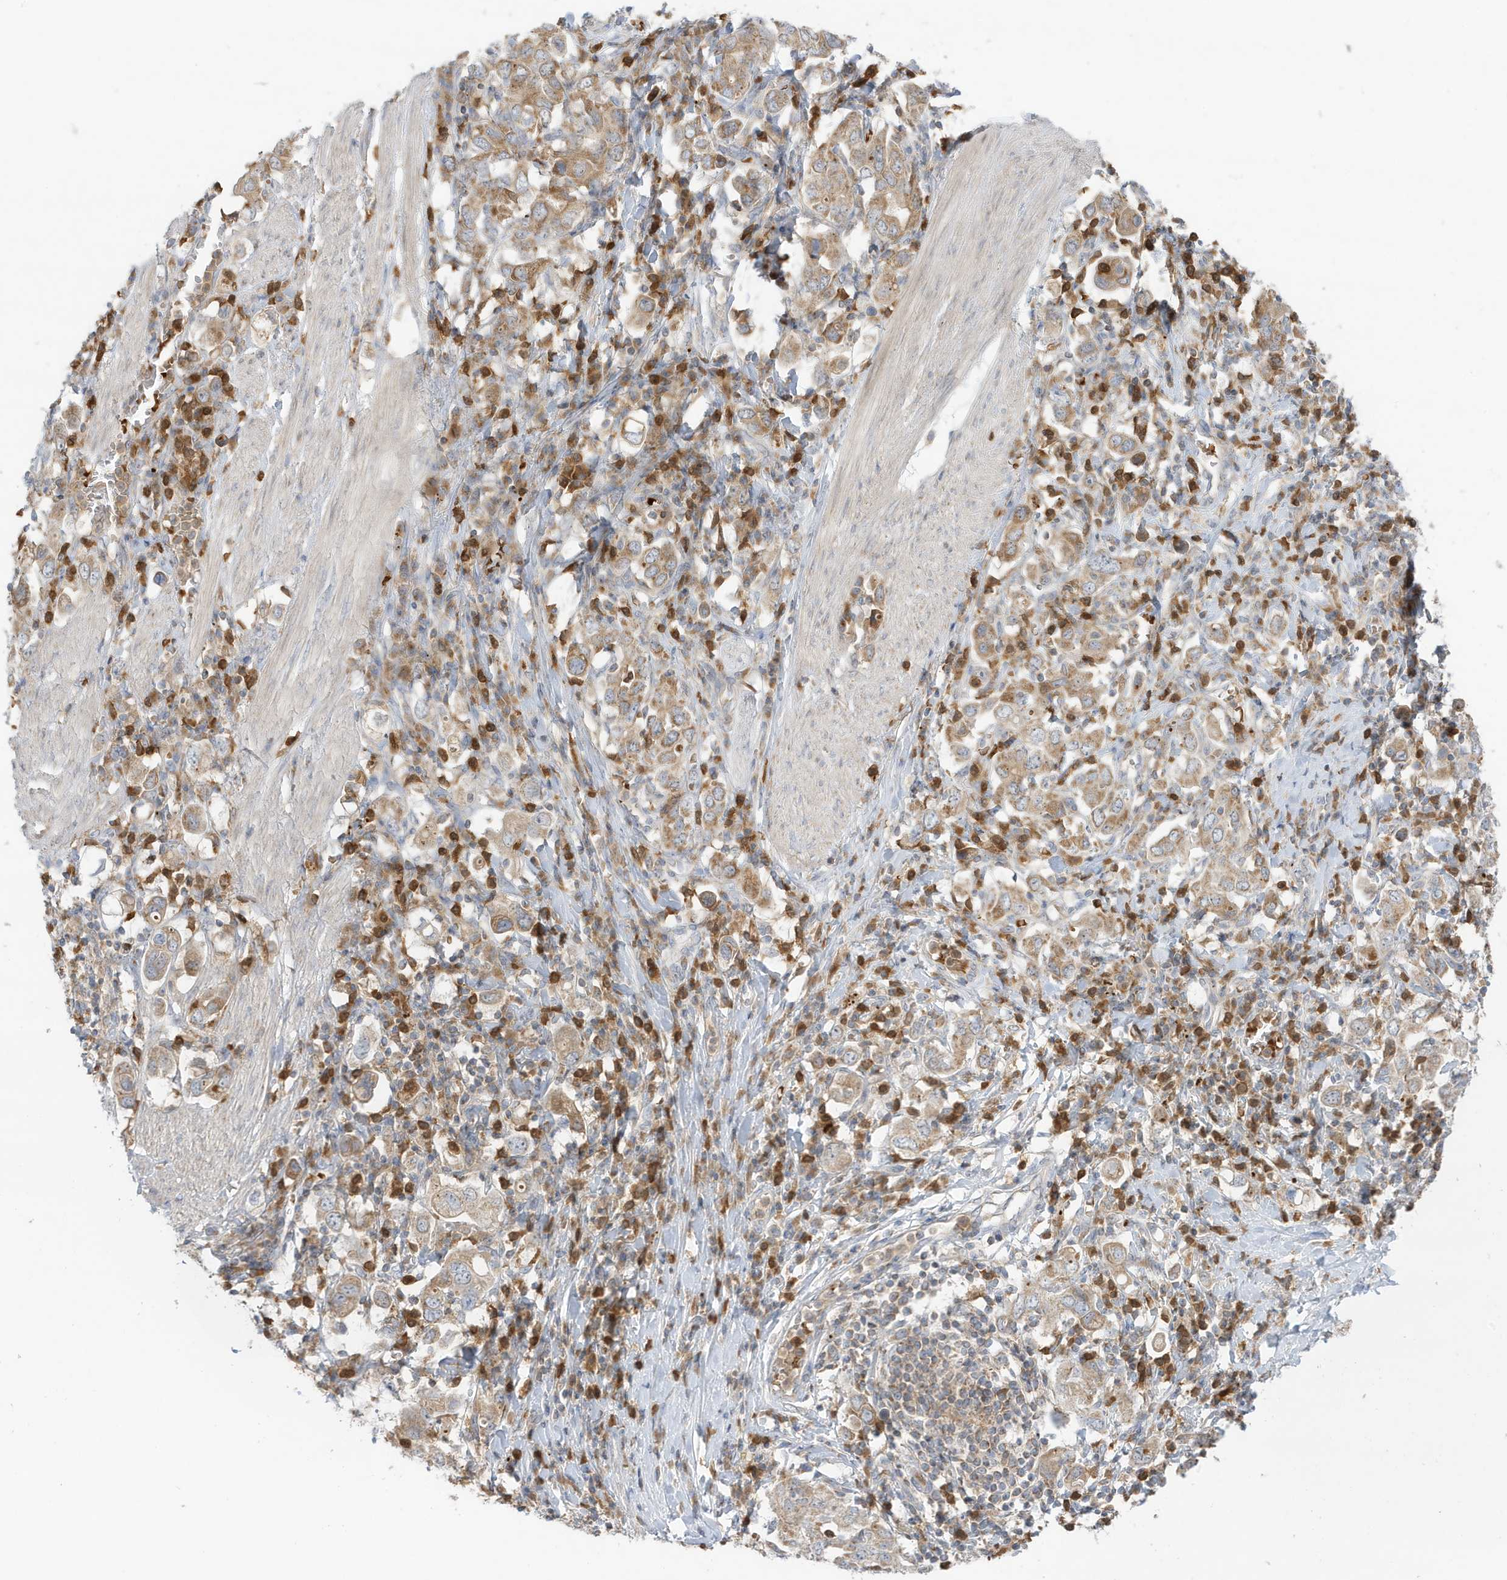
{"staining": {"intensity": "moderate", "quantity": ">75%", "location": "cytoplasmic/membranous"}, "tissue": "stomach cancer", "cell_type": "Tumor cells", "image_type": "cancer", "snomed": [{"axis": "morphology", "description": "Adenocarcinoma, NOS"}, {"axis": "topography", "description": "Stomach, upper"}], "caption": "Moderate cytoplasmic/membranous protein expression is present in about >75% of tumor cells in stomach adenocarcinoma.", "gene": "NPPC", "patient": {"sex": "male", "age": 62}}